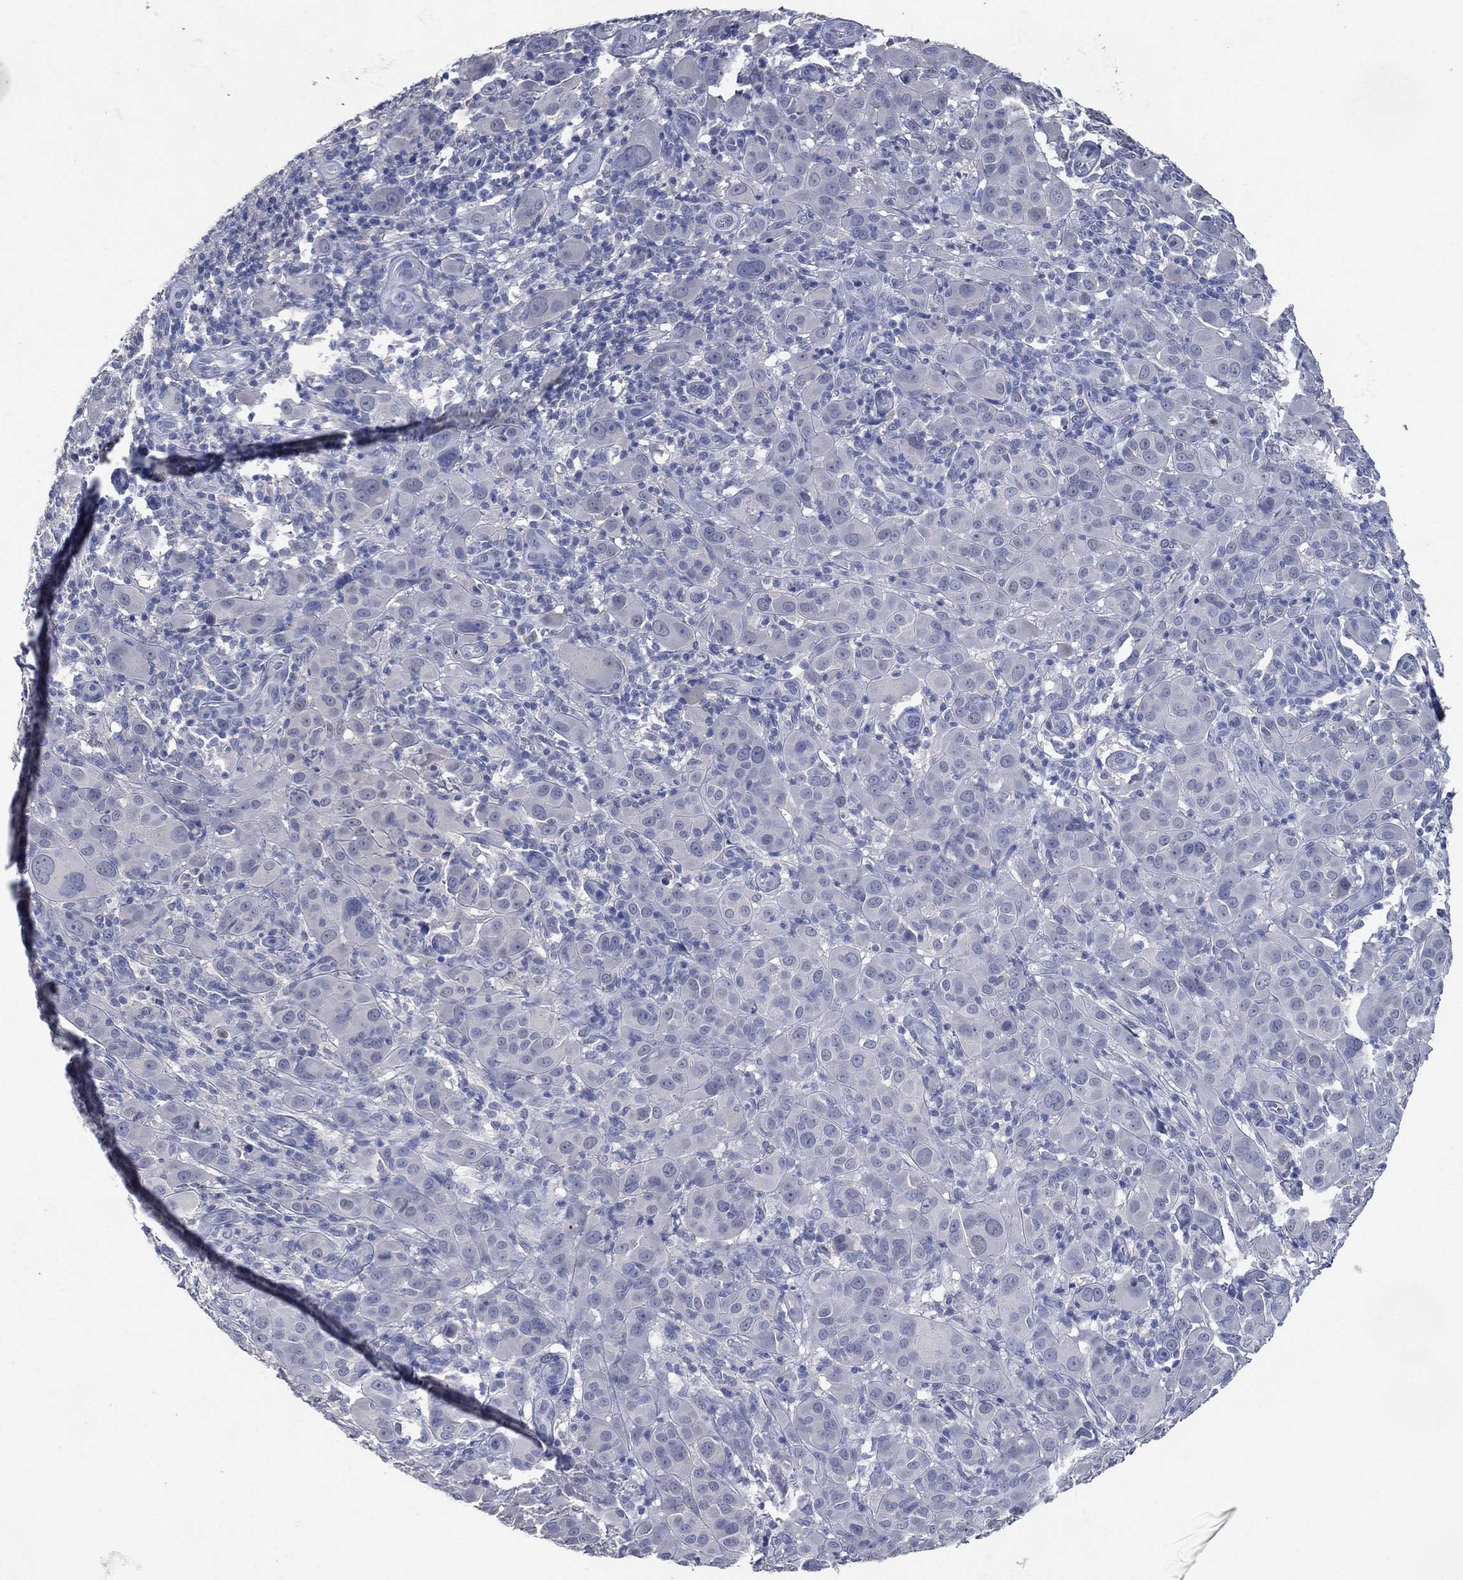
{"staining": {"intensity": "negative", "quantity": "none", "location": "none"}, "tissue": "melanoma", "cell_type": "Tumor cells", "image_type": "cancer", "snomed": [{"axis": "morphology", "description": "Malignant melanoma, NOS"}, {"axis": "topography", "description": "Skin"}], "caption": "IHC photomicrograph of human melanoma stained for a protein (brown), which reveals no positivity in tumor cells. The staining is performed using DAB (3,3'-diaminobenzidine) brown chromogen with nuclei counter-stained in using hematoxylin.", "gene": "FSCN2", "patient": {"sex": "female", "age": 87}}